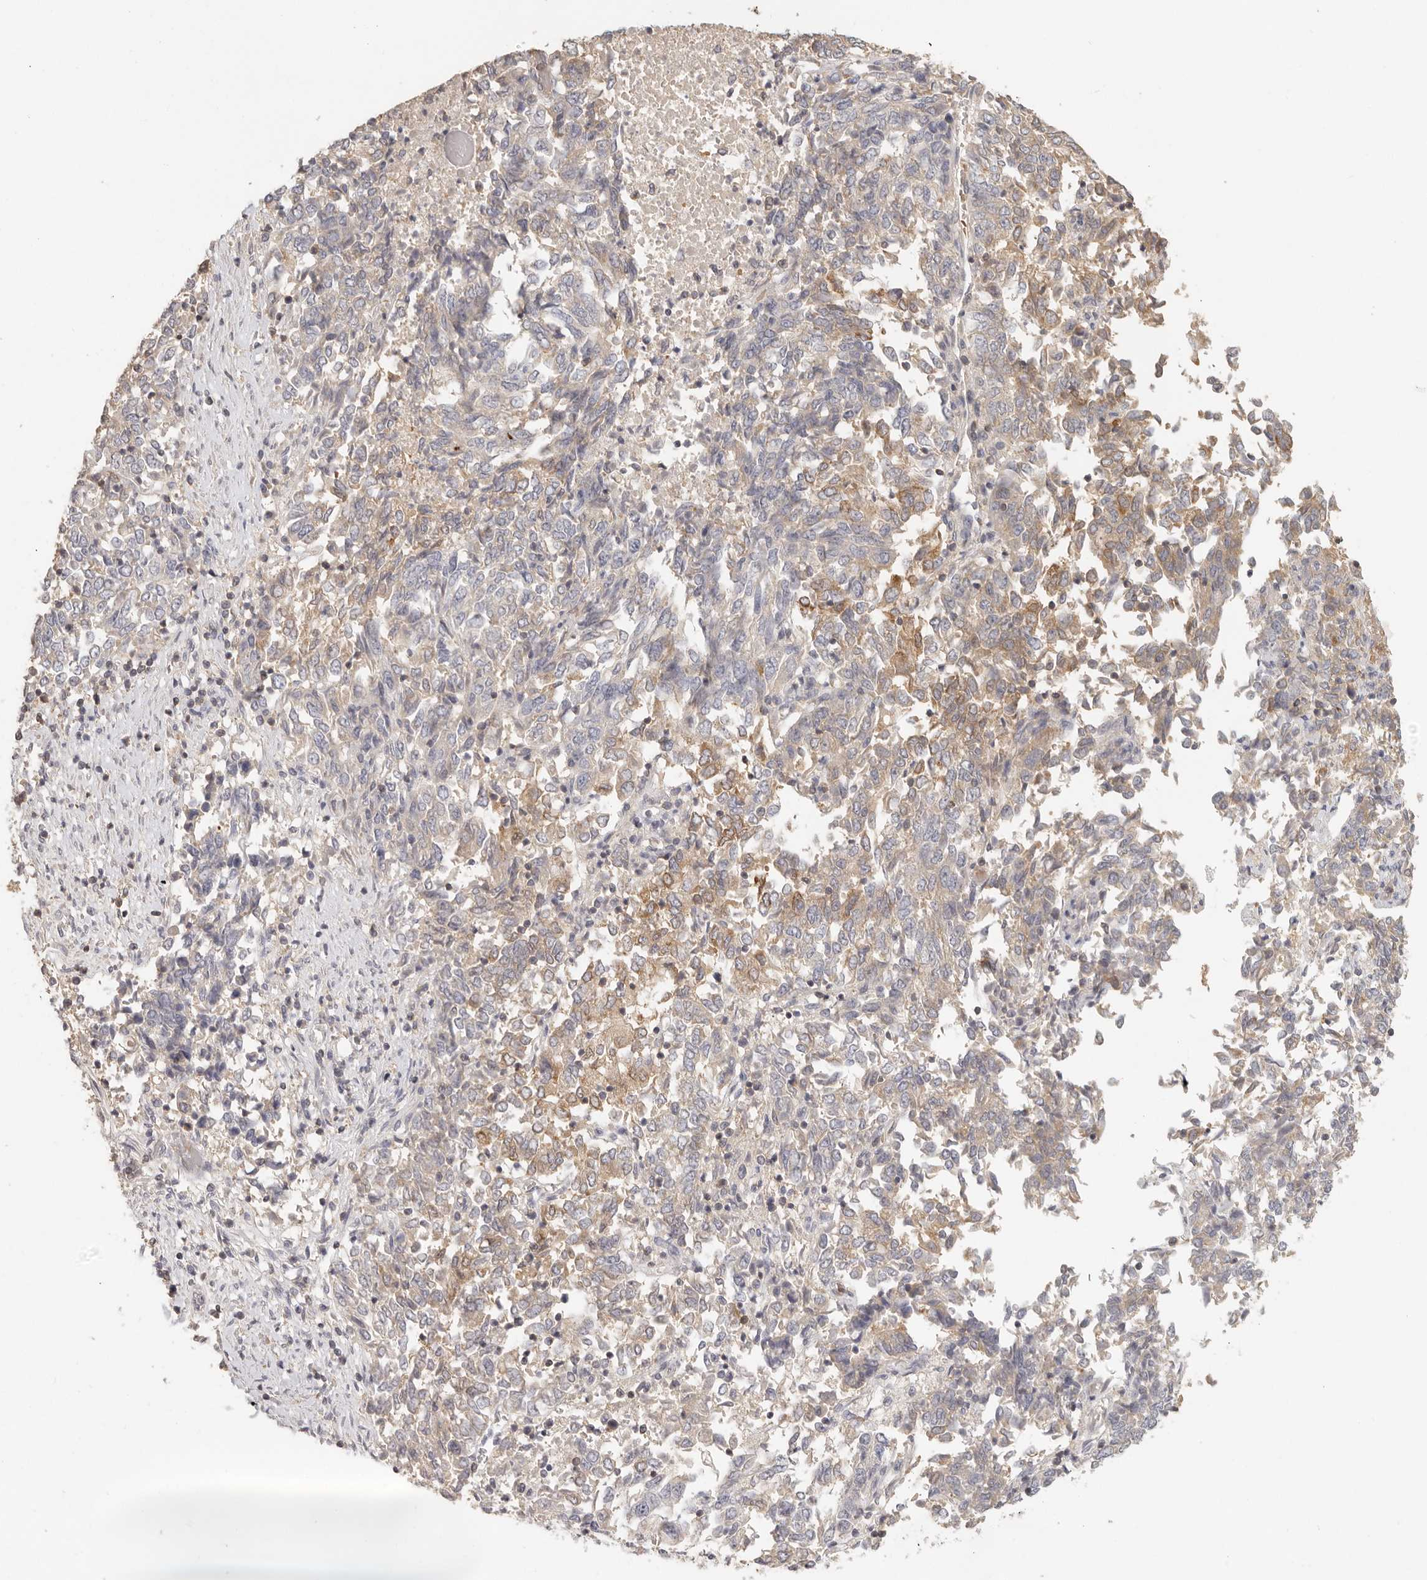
{"staining": {"intensity": "moderate", "quantity": "<25%", "location": "cytoplasmic/membranous"}, "tissue": "endometrial cancer", "cell_type": "Tumor cells", "image_type": "cancer", "snomed": [{"axis": "morphology", "description": "Adenocarcinoma, NOS"}, {"axis": "topography", "description": "Endometrium"}], "caption": "Immunohistochemistry (IHC) of human endometrial cancer (adenocarcinoma) shows low levels of moderate cytoplasmic/membranous staining in about <25% of tumor cells.", "gene": "CSK", "patient": {"sex": "female", "age": 80}}